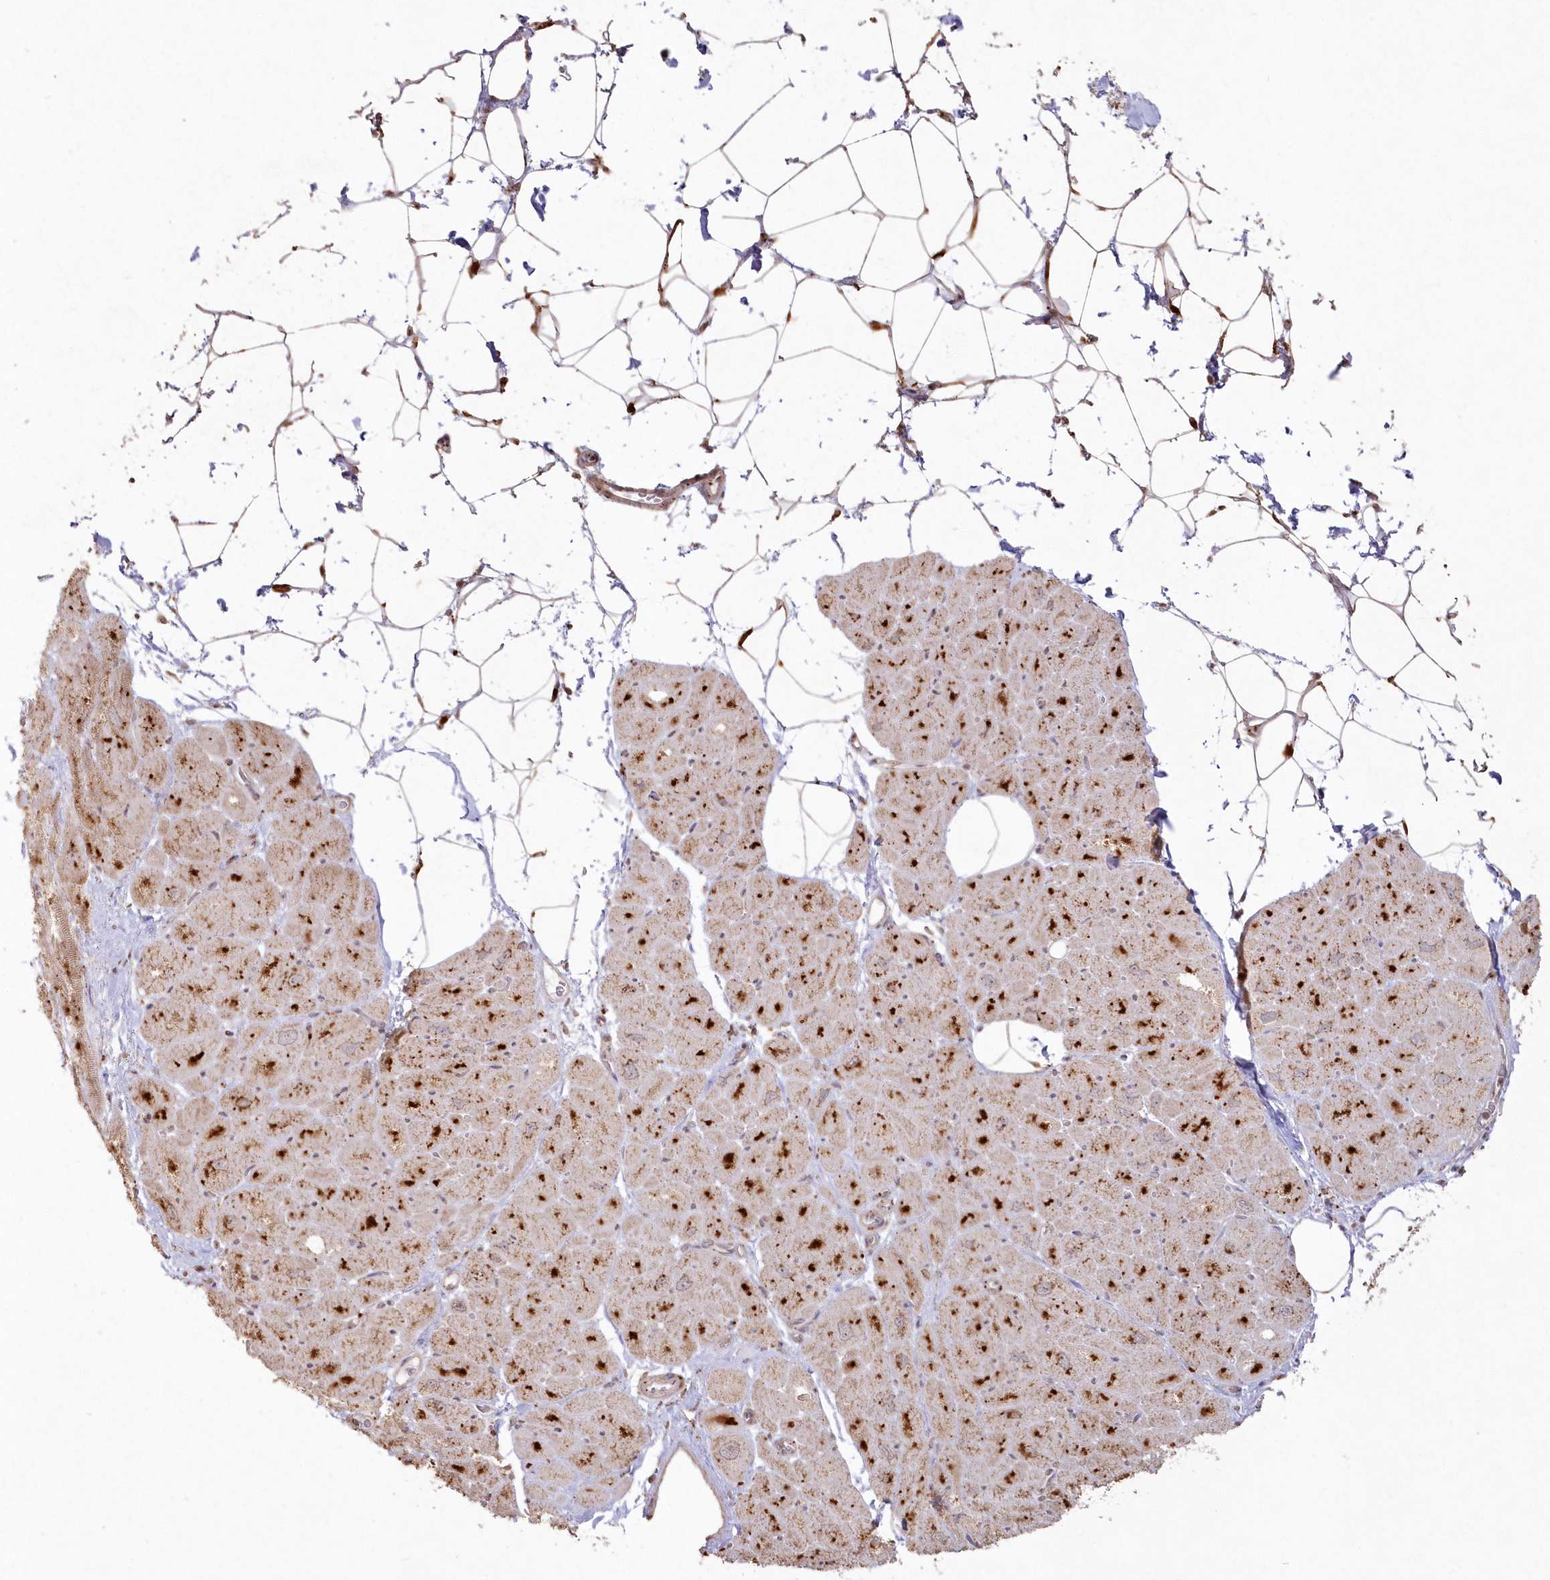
{"staining": {"intensity": "strong", "quantity": ">75%", "location": "cytoplasmic/membranous"}, "tissue": "heart muscle", "cell_type": "Cardiomyocytes", "image_type": "normal", "snomed": [{"axis": "morphology", "description": "Normal tissue, NOS"}, {"axis": "topography", "description": "Heart"}], "caption": "Cardiomyocytes demonstrate strong cytoplasmic/membranous positivity in about >75% of cells in benign heart muscle.", "gene": "ARSB", "patient": {"sex": "male", "age": 50}}